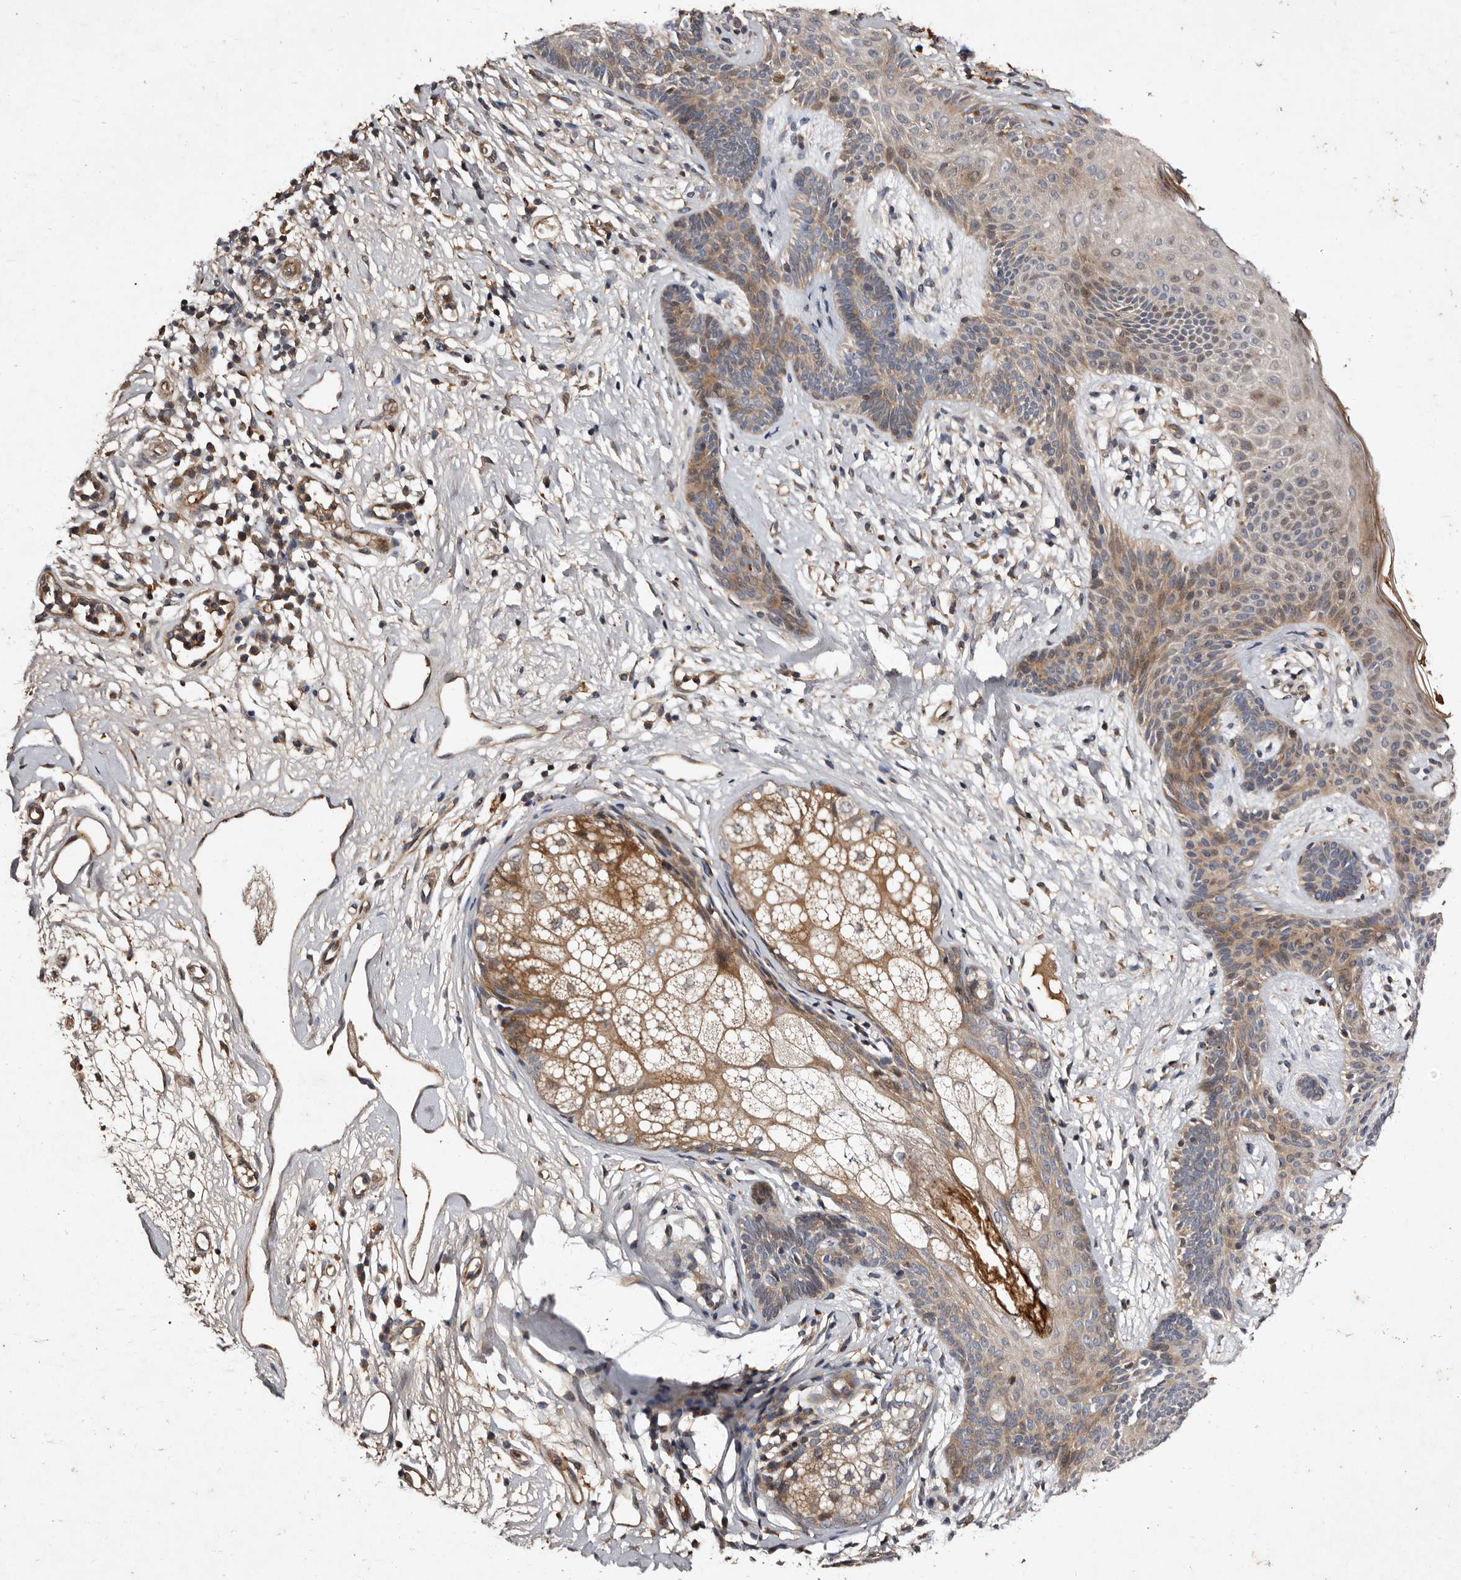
{"staining": {"intensity": "moderate", "quantity": "25%-75%", "location": "cytoplasmic/membranous"}, "tissue": "skin cancer", "cell_type": "Tumor cells", "image_type": "cancer", "snomed": [{"axis": "morphology", "description": "Developmental malformation"}, {"axis": "morphology", "description": "Basal cell carcinoma"}, {"axis": "topography", "description": "Skin"}], "caption": "The micrograph exhibits staining of skin basal cell carcinoma, revealing moderate cytoplasmic/membranous protein staining (brown color) within tumor cells.", "gene": "PRKD3", "patient": {"sex": "female", "age": 62}}